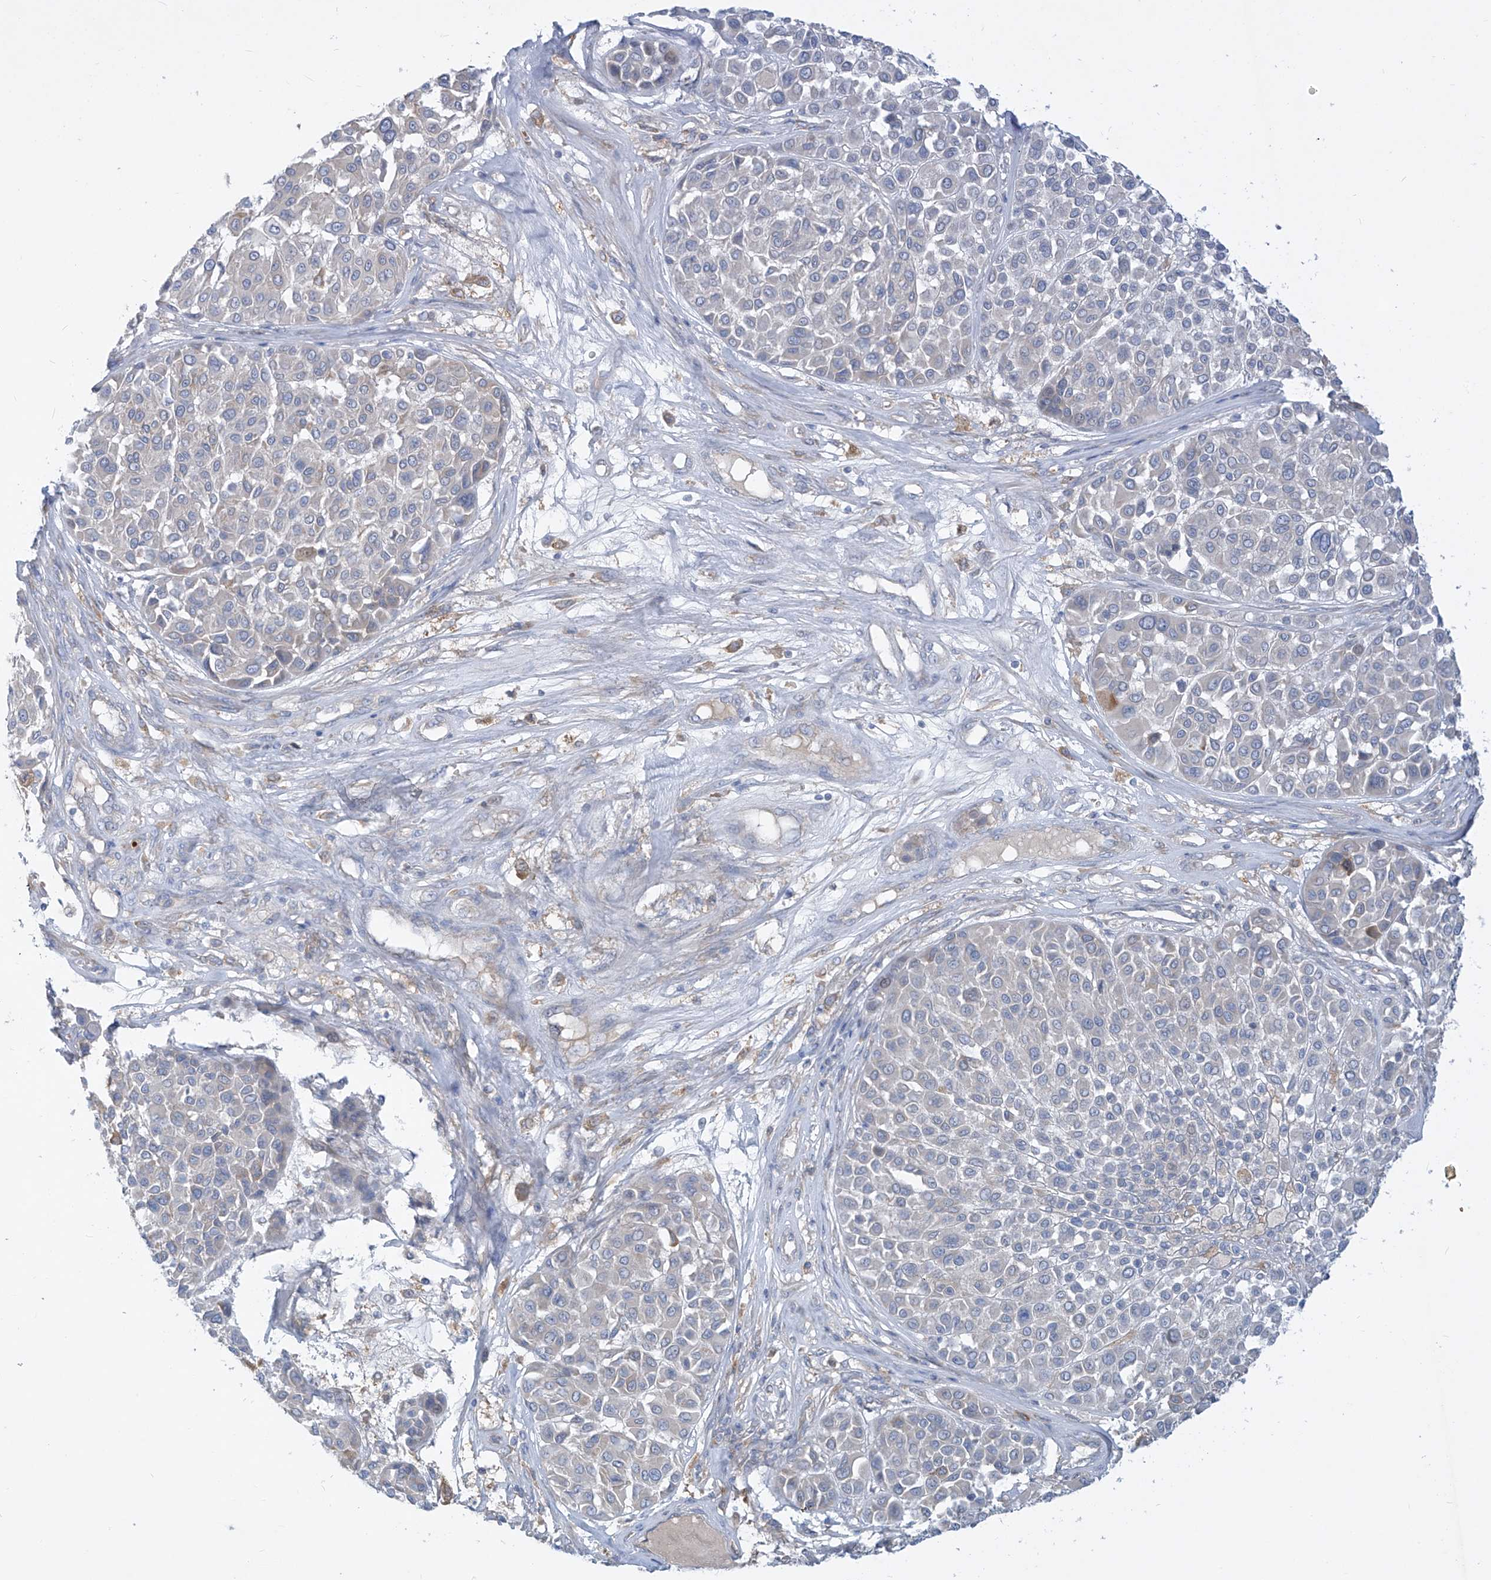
{"staining": {"intensity": "negative", "quantity": "none", "location": "none"}, "tissue": "melanoma", "cell_type": "Tumor cells", "image_type": "cancer", "snomed": [{"axis": "morphology", "description": "Malignant melanoma, Metastatic site"}, {"axis": "topography", "description": "Soft tissue"}], "caption": "A micrograph of human melanoma is negative for staining in tumor cells.", "gene": "DGKQ", "patient": {"sex": "male", "age": 41}}